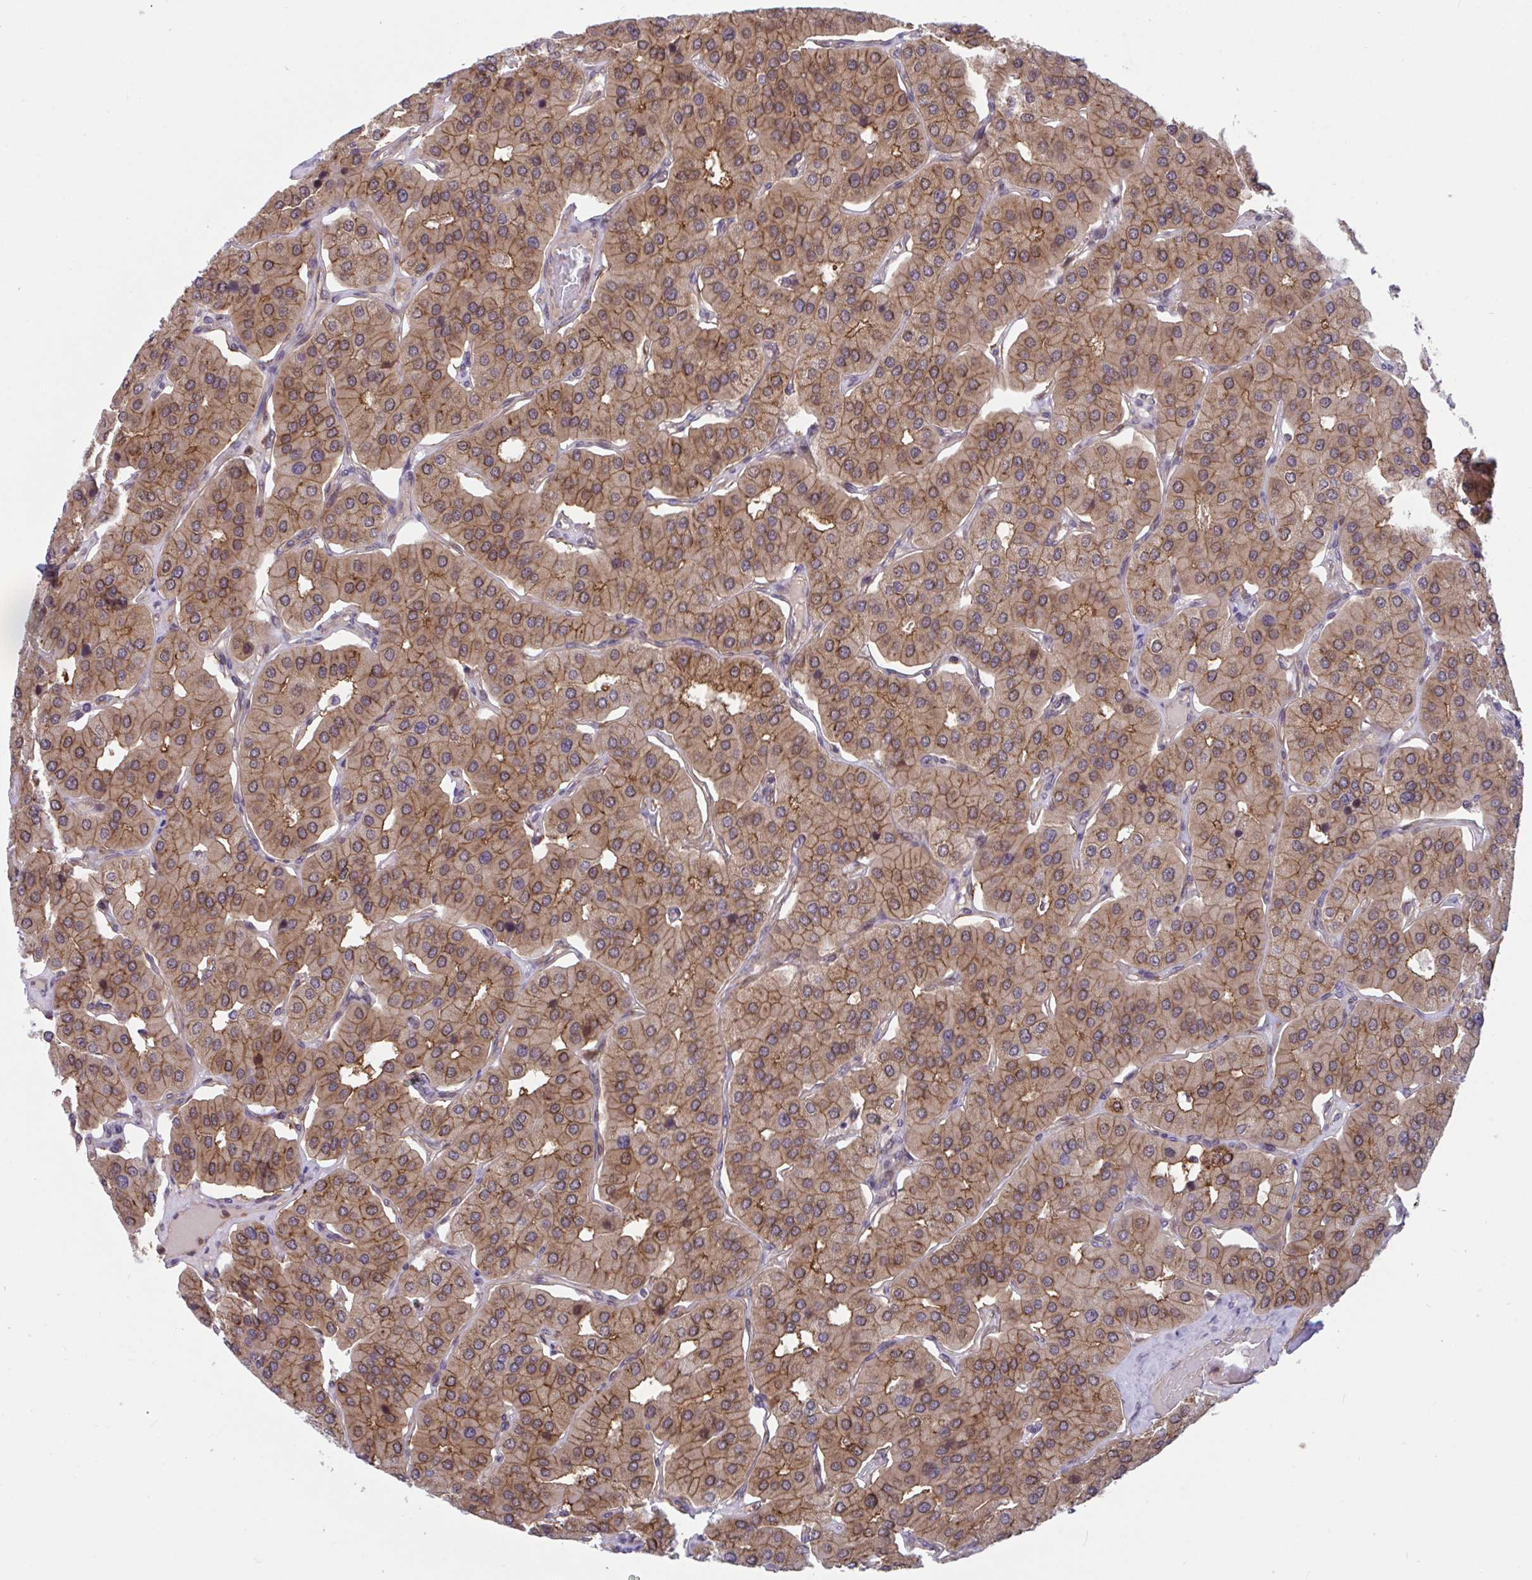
{"staining": {"intensity": "moderate", "quantity": ">75%", "location": "cytoplasmic/membranous,nuclear"}, "tissue": "parathyroid gland", "cell_type": "Glandular cells", "image_type": "normal", "snomed": [{"axis": "morphology", "description": "Normal tissue, NOS"}, {"axis": "morphology", "description": "Adenoma, NOS"}, {"axis": "topography", "description": "Parathyroid gland"}], "caption": "Protein analysis of benign parathyroid gland displays moderate cytoplasmic/membranous,nuclear staining in approximately >75% of glandular cells.", "gene": "LMNTD2", "patient": {"sex": "female", "age": 86}}